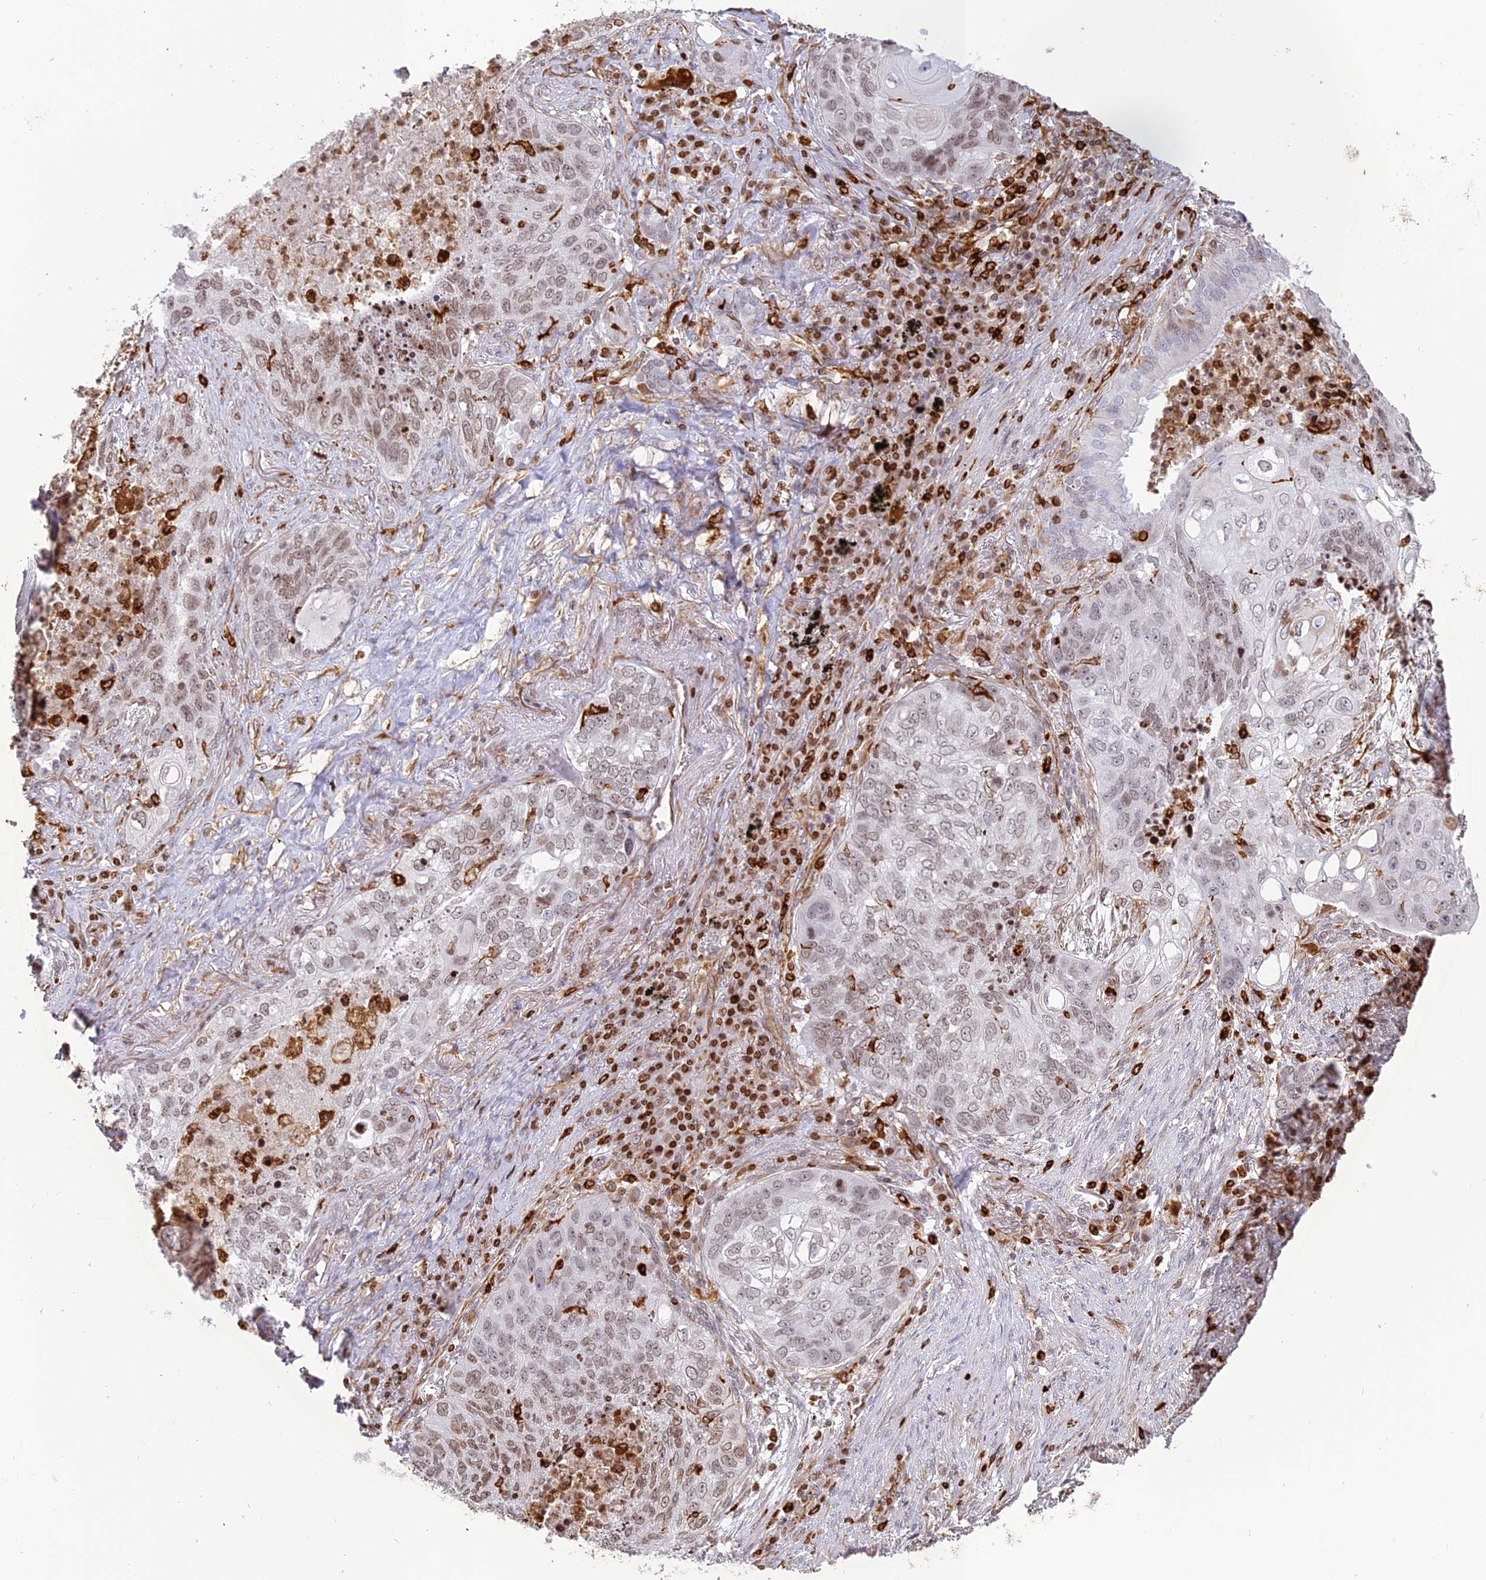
{"staining": {"intensity": "weak", "quantity": "25%-75%", "location": "nuclear"}, "tissue": "lung cancer", "cell_type": "Tumor cells", "image_type": "cancer", "snomed": [{"axis": "morphology", "description": "Squamous cell carcinoma, NOS"}, {"axis": "topography", "description": "Lung"}], "caption": "This is a micrograph of immunohistochemistry (IHC) staining of squamous cell carcinoma (lung), which shows weak positivity in the nuclear of tumor cells.", "gene": "APOBR", "patient": {"sex": "female", "age": 63}}